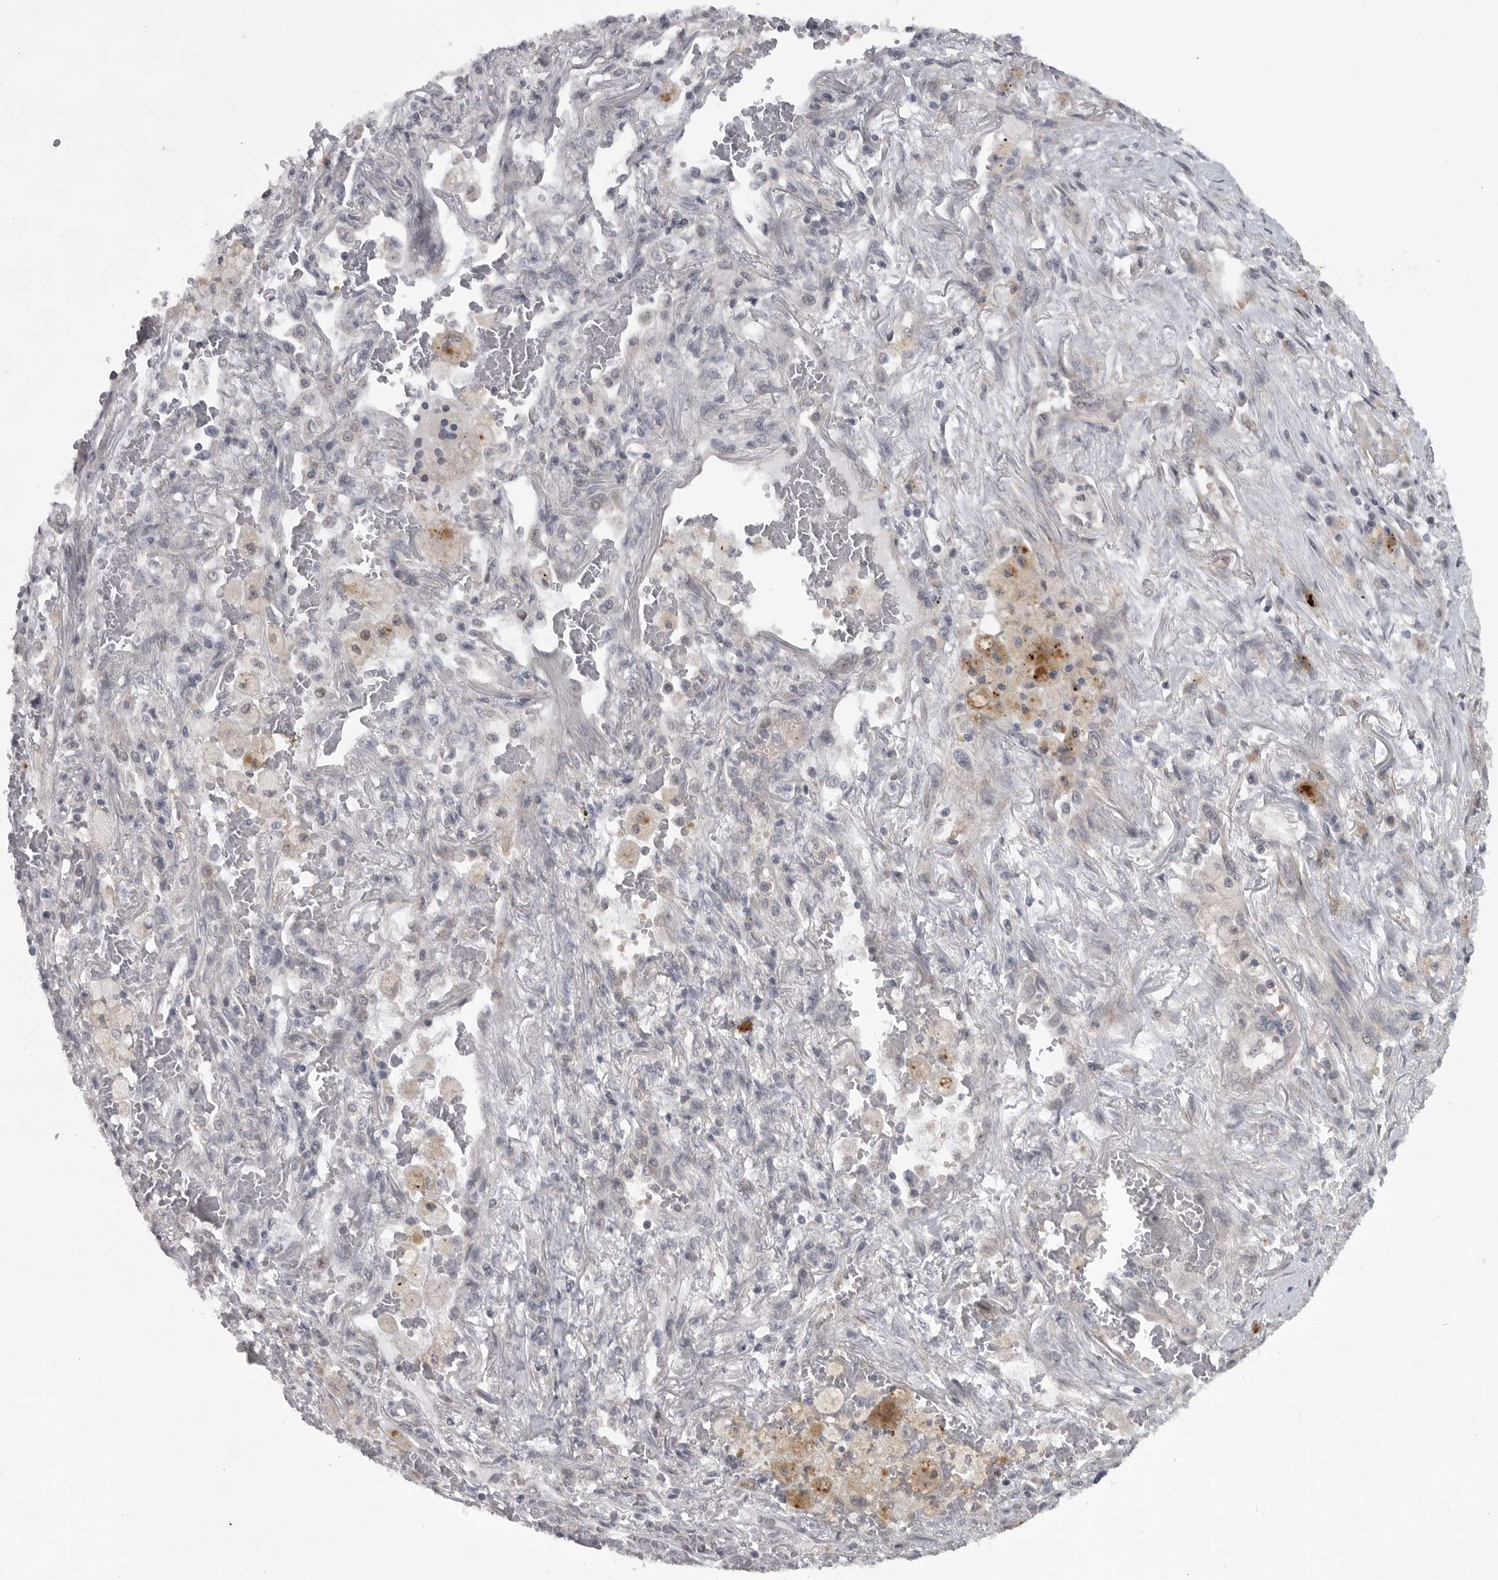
{"staining": {"intensity": "negative", "quantity": "none", "location": "none"}, "tissue": "lung cancer", "cell_type": "Tumor cells", "image_type": "cancer", "snomed": [{"axis": "morphology", "description": "Squamous cell carcinoma, NOS"}, {"axis": "topography", "description": "Lung"}], "caption": "Lung squamous cell carcinoma was stained to show a protein in brown. There is no significant staining in tumor cells. Brightfield microscopy of immunohistochemistry stained with DAB (3,3'-diaminobenzidine) (brown) and hematoxylin (blue), captured at high magnification.", "gene": "PPP1R9A", "patient": {"sex": "male", "age": 61}}